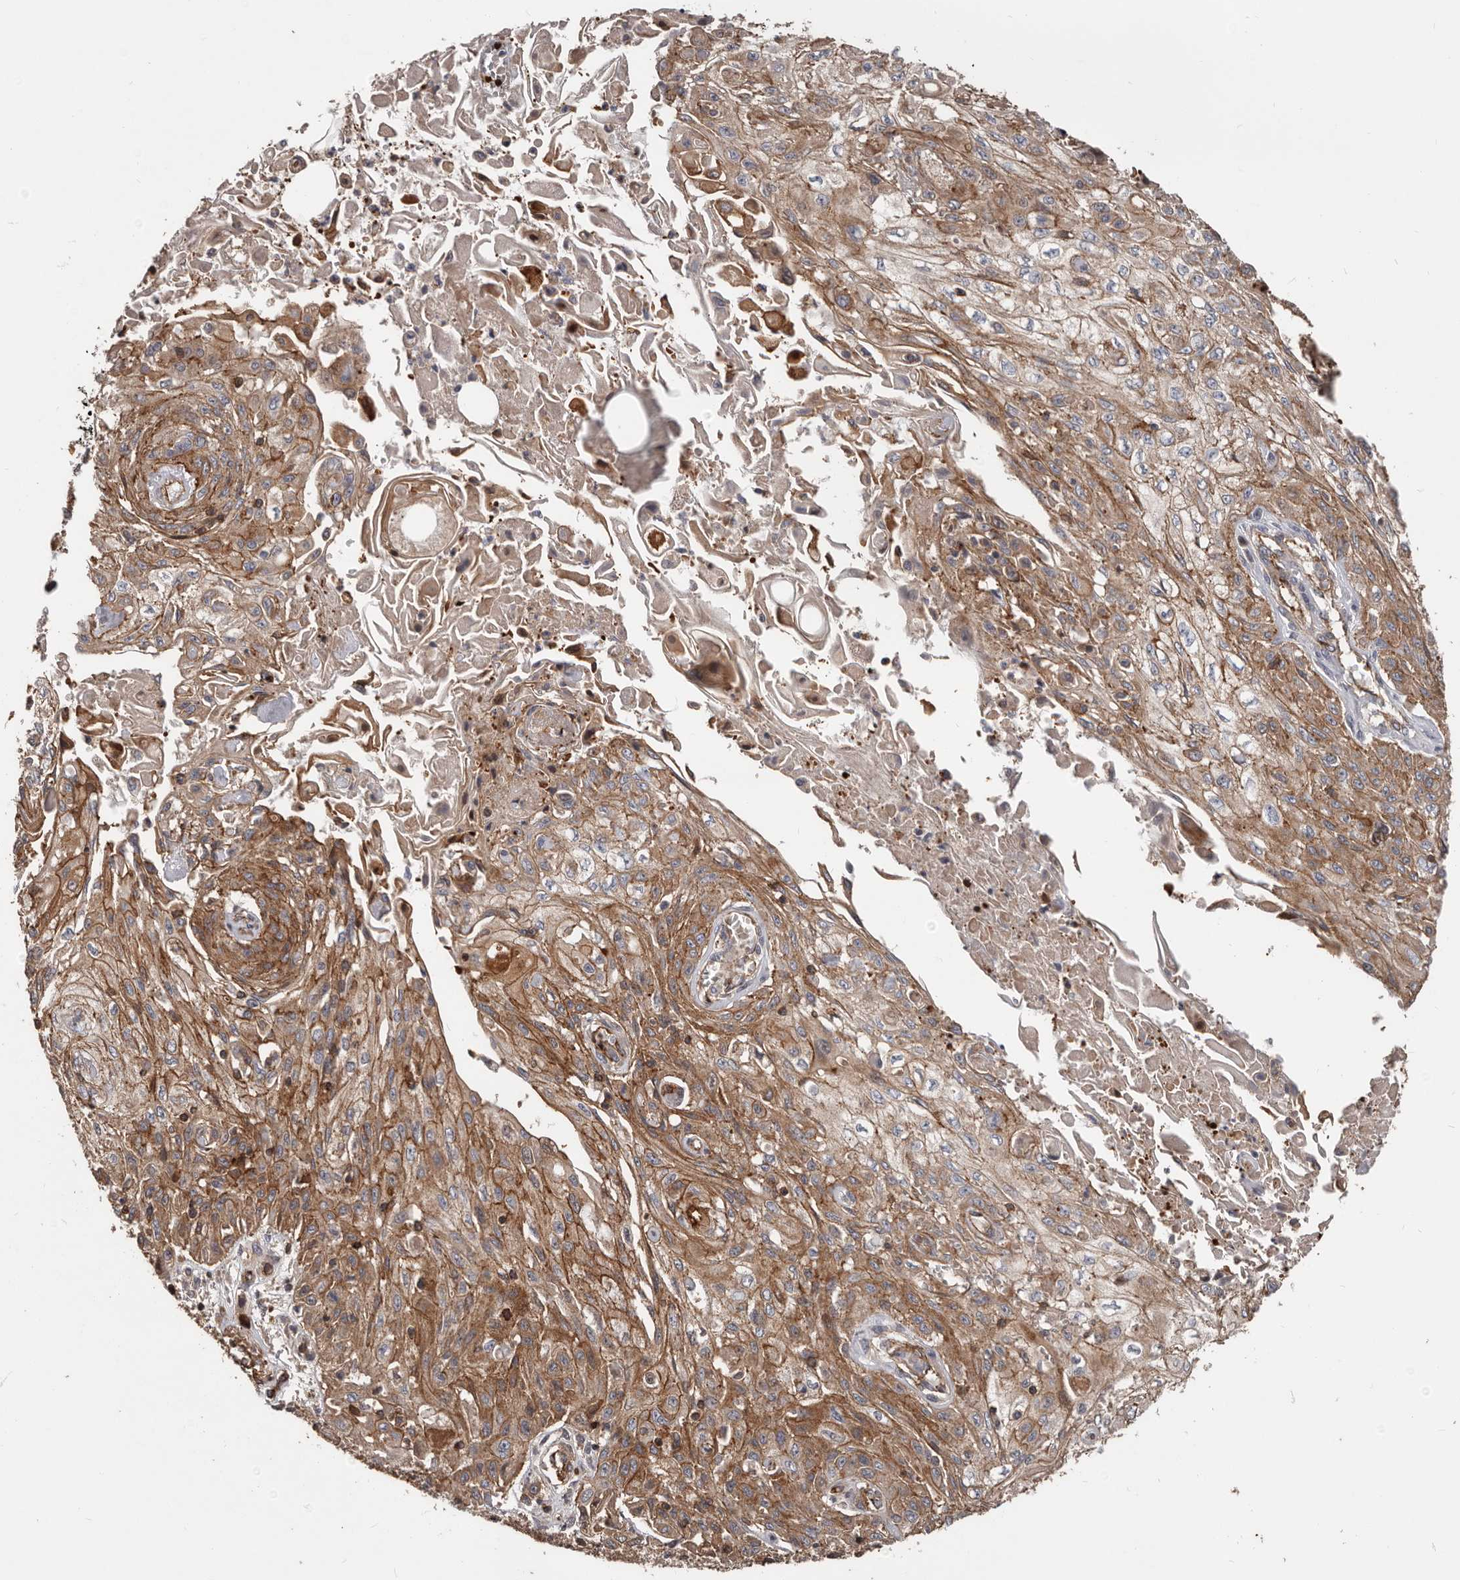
{"staining": {"intensity": "moderate", "quantity": ">75%", "location": "cytoplasmic/membranous"}, "tissue": "skin cancer", "cell_type": "Tumor cells", "image_type": "cancer", "snomed": [{"axis": "morphology", "description": "Squamous cell carcinoma, NOS"}, {"axis": "morphology", "description": "Squamous cell carcinoma, metastatic, NOS"}, {"axis": "topography", "description": "Skin"}, {"axis": "topography", "description": "Lymph node"}], "caption": "Approximately >75% of tumor cells in metastatic squamous cell carcinoma (skin) show moderate cytoplasmic/membranous protein expression as visualized by brown immunohistochemical staining.", "gene": "PNRC2", "patient": {"sex": "male", "age": 75}}